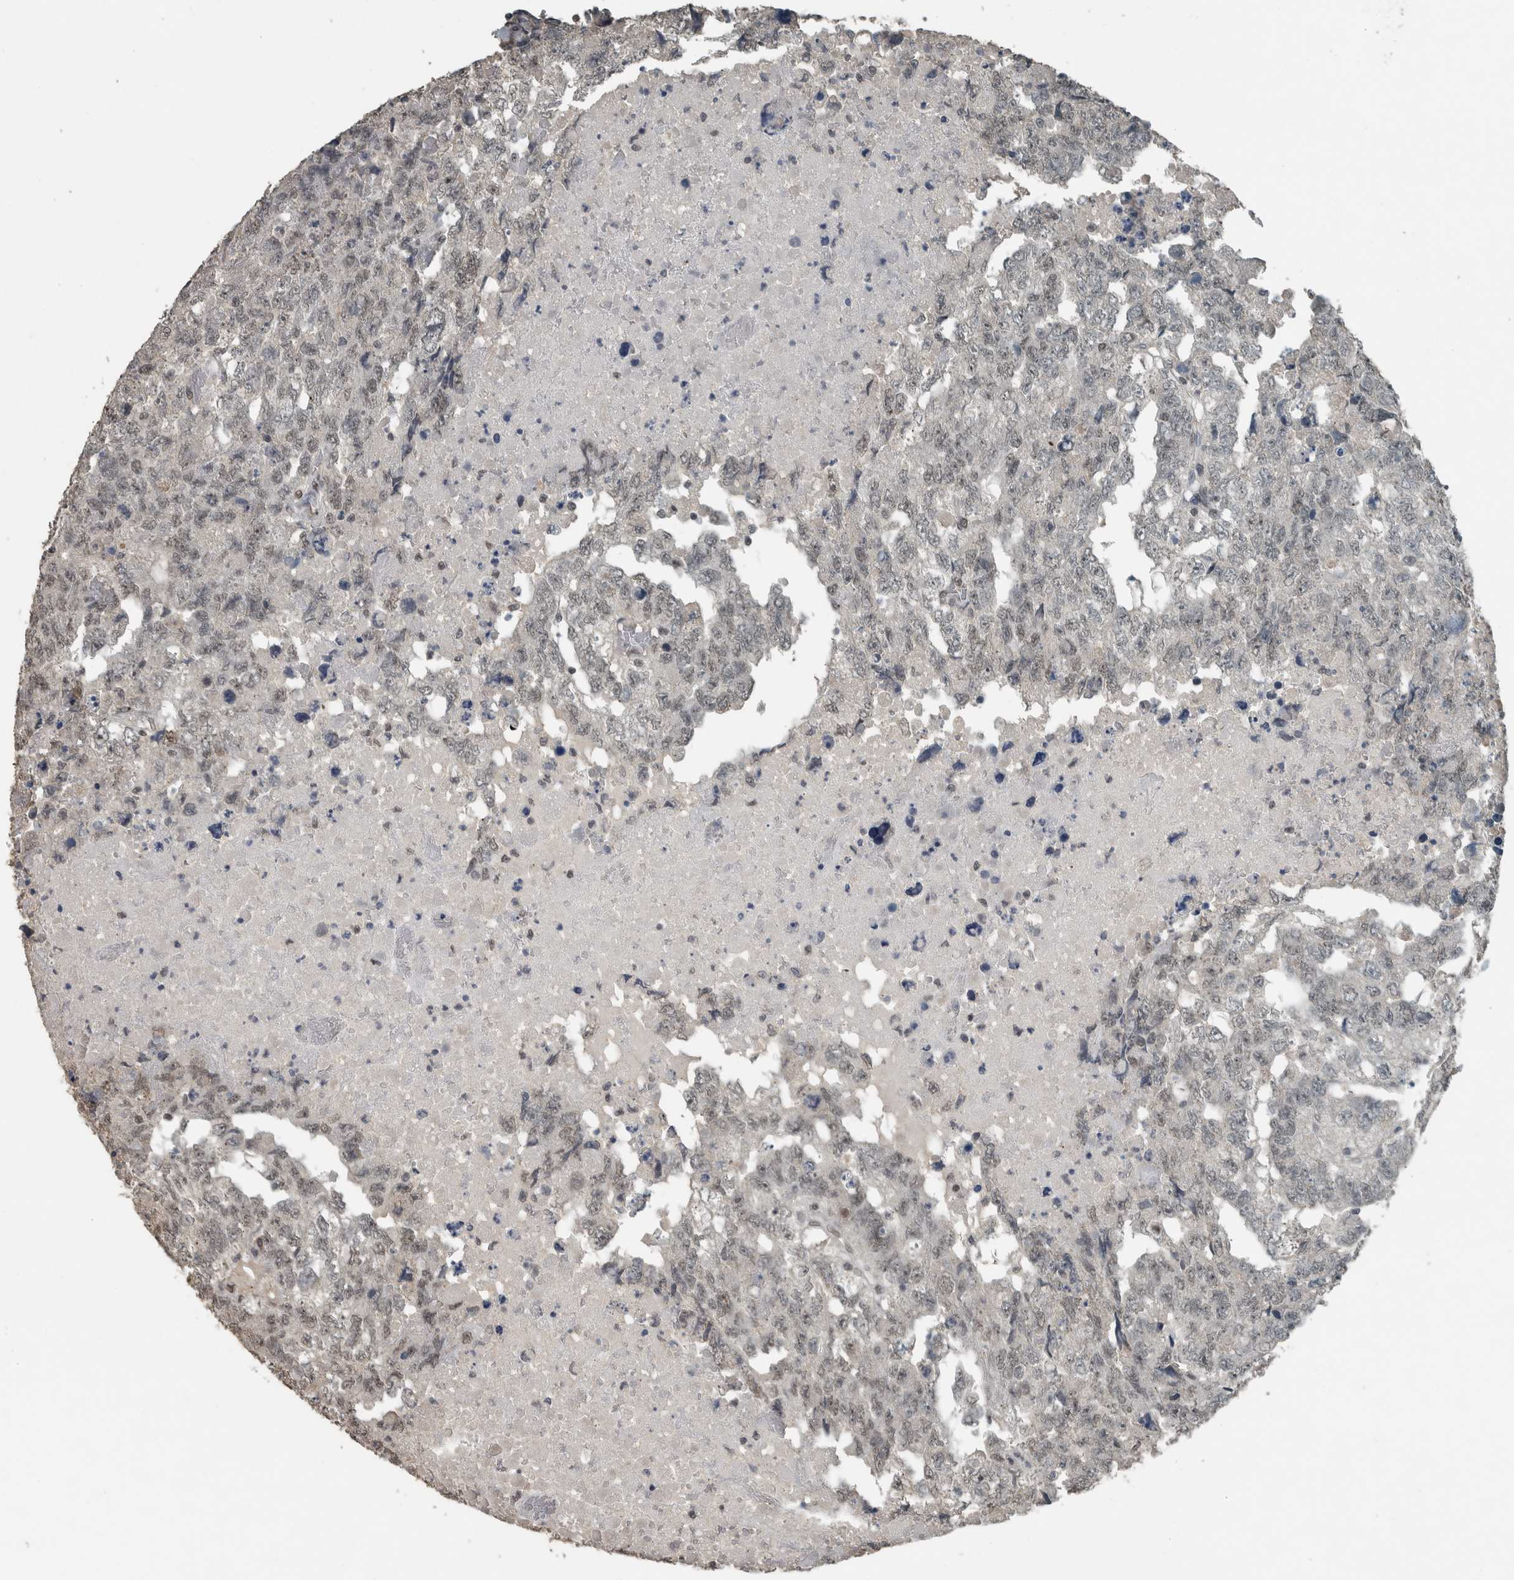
{"staining": {"intensity": "weak", "quantity": "<25%", "location": "nuclear"}, "tissue": "testis cancer", "cell_type": "Tumor cells", "image_type": "cancer", "snomed": [{"axis": "morphology", "description": "Carcinoma, Embryonal, NOS"}, {"axis": "topography", "description": "Testis"}], "caption": "This is an immunohistochemistry (IHC) image of embryonal carcinoma (testis). There is no staining in tumor cells.", "gene": "ZNF24", "patient": {"sex": "male", "age": 36}}